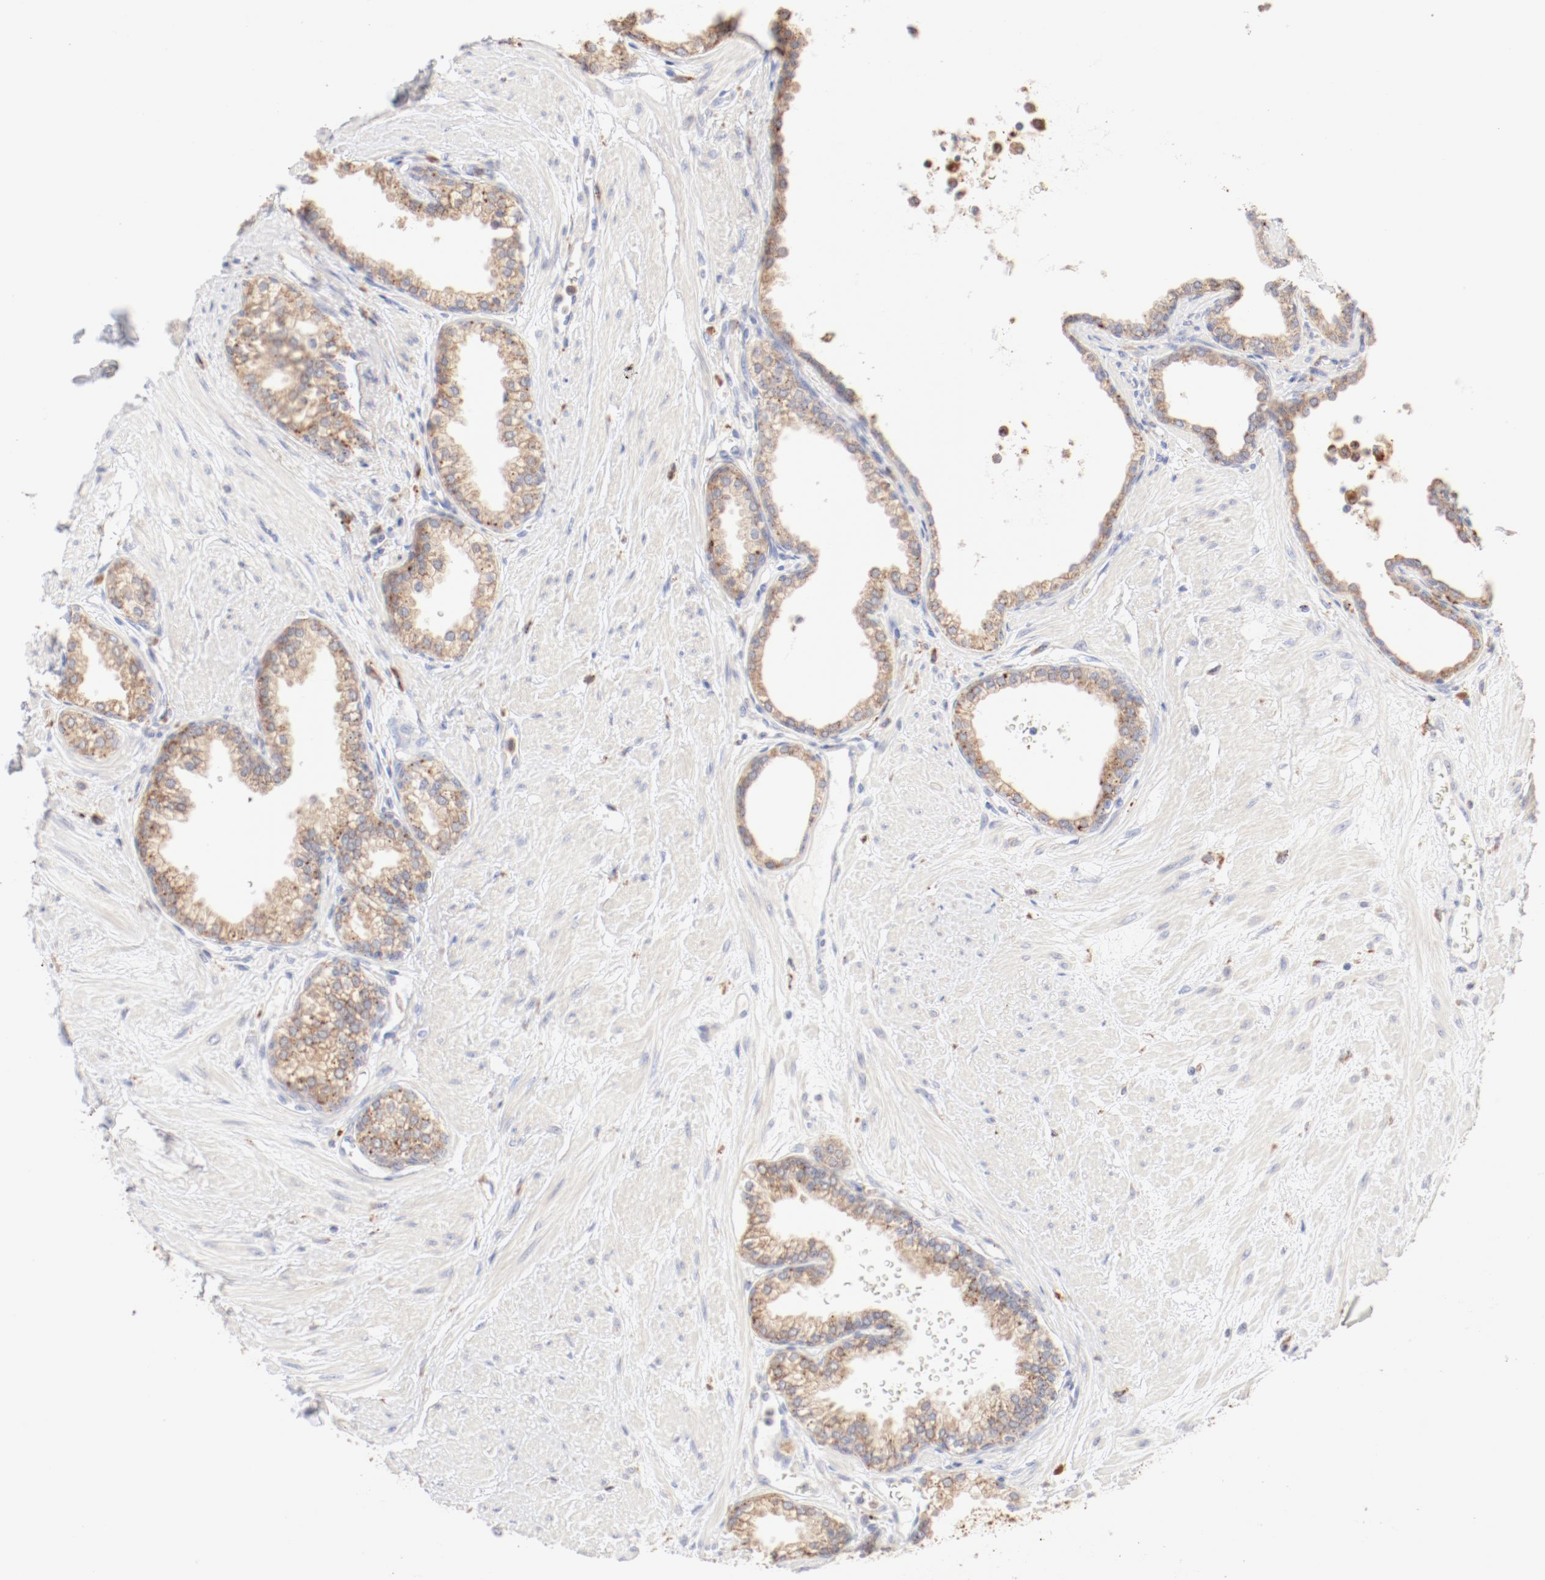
{"staining": {"intensity": "moderate", "quantity": ">75%", "location": "cytoplasmic/membranous"}, "tissue": "prostate", "cell_type": "Glandular cells", "image_type": "normal", "snomed": [{"axis": "morphology", "description": "Normal tissue, NOS"}, {"axis": "topography", "description": "Prostate"}], "caption": "A medium amount of moderate cytoplasmic/membranous staining is appreciated in about >75% of glandular cells in benign prostate.", "gene": "CTSH", "patient": {"sex": "male", "age": 64}}